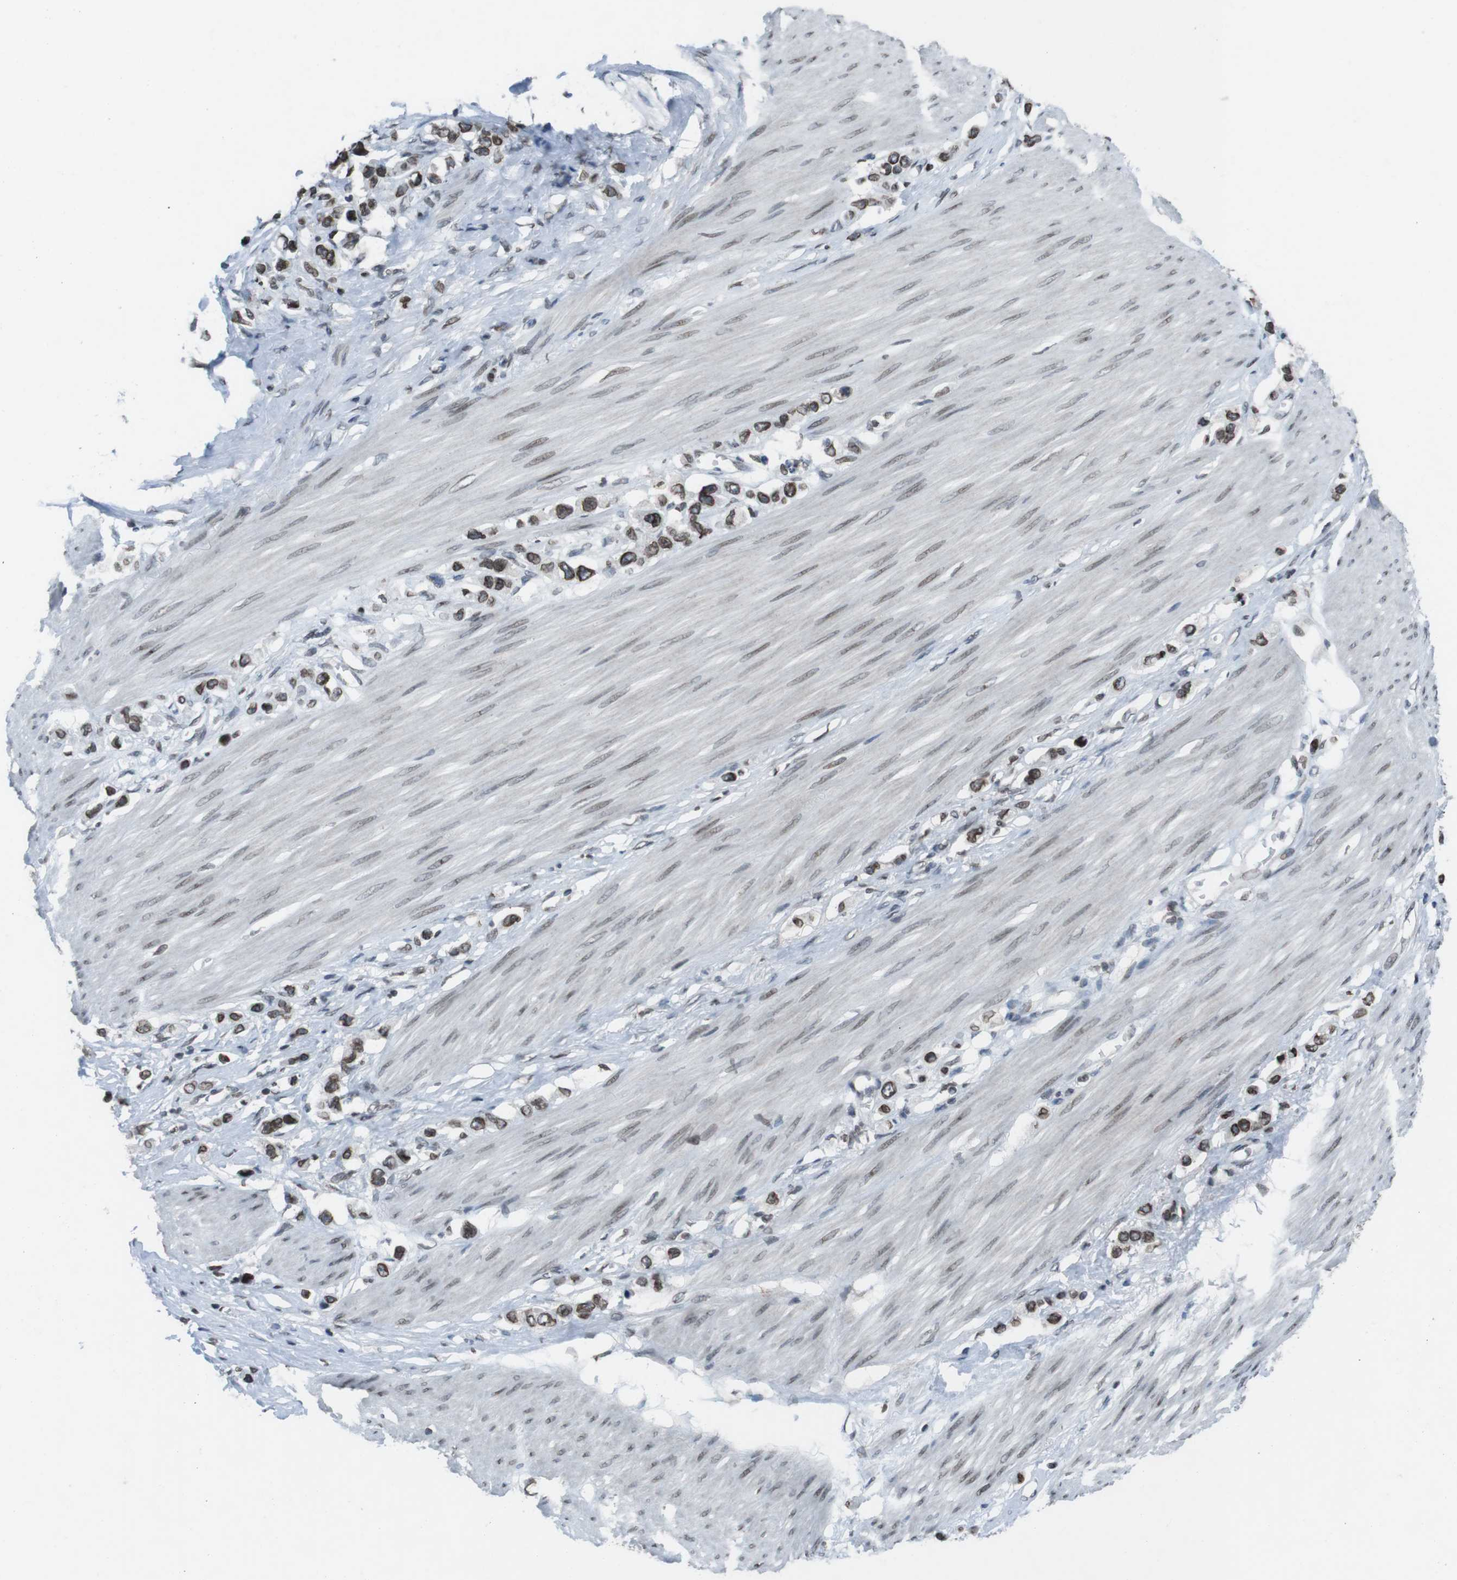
{"staining": {"intensity": "moderate", "quantity": ">75%", "location": "nuclear"}, "tissue": "stomach cancer", "cell_type": "Tumor cells", "image_type": "cancer", "snomed": [{"axis": "morphology", "description": "Adenocarcinoma, NOS"}, {"axis": "topography", "description": "Stomach"}], "caption": "Protein analysis of stomach cancer (adenocarcinoma) tissue displays moderate nuclear positivity in approximately >75% of tumor cells. Ihc stains the protein of interest in brown and the nuclei are stained blue.", "gene": "MAD1L1", "patient": {"sex": "female", "age": 65}}